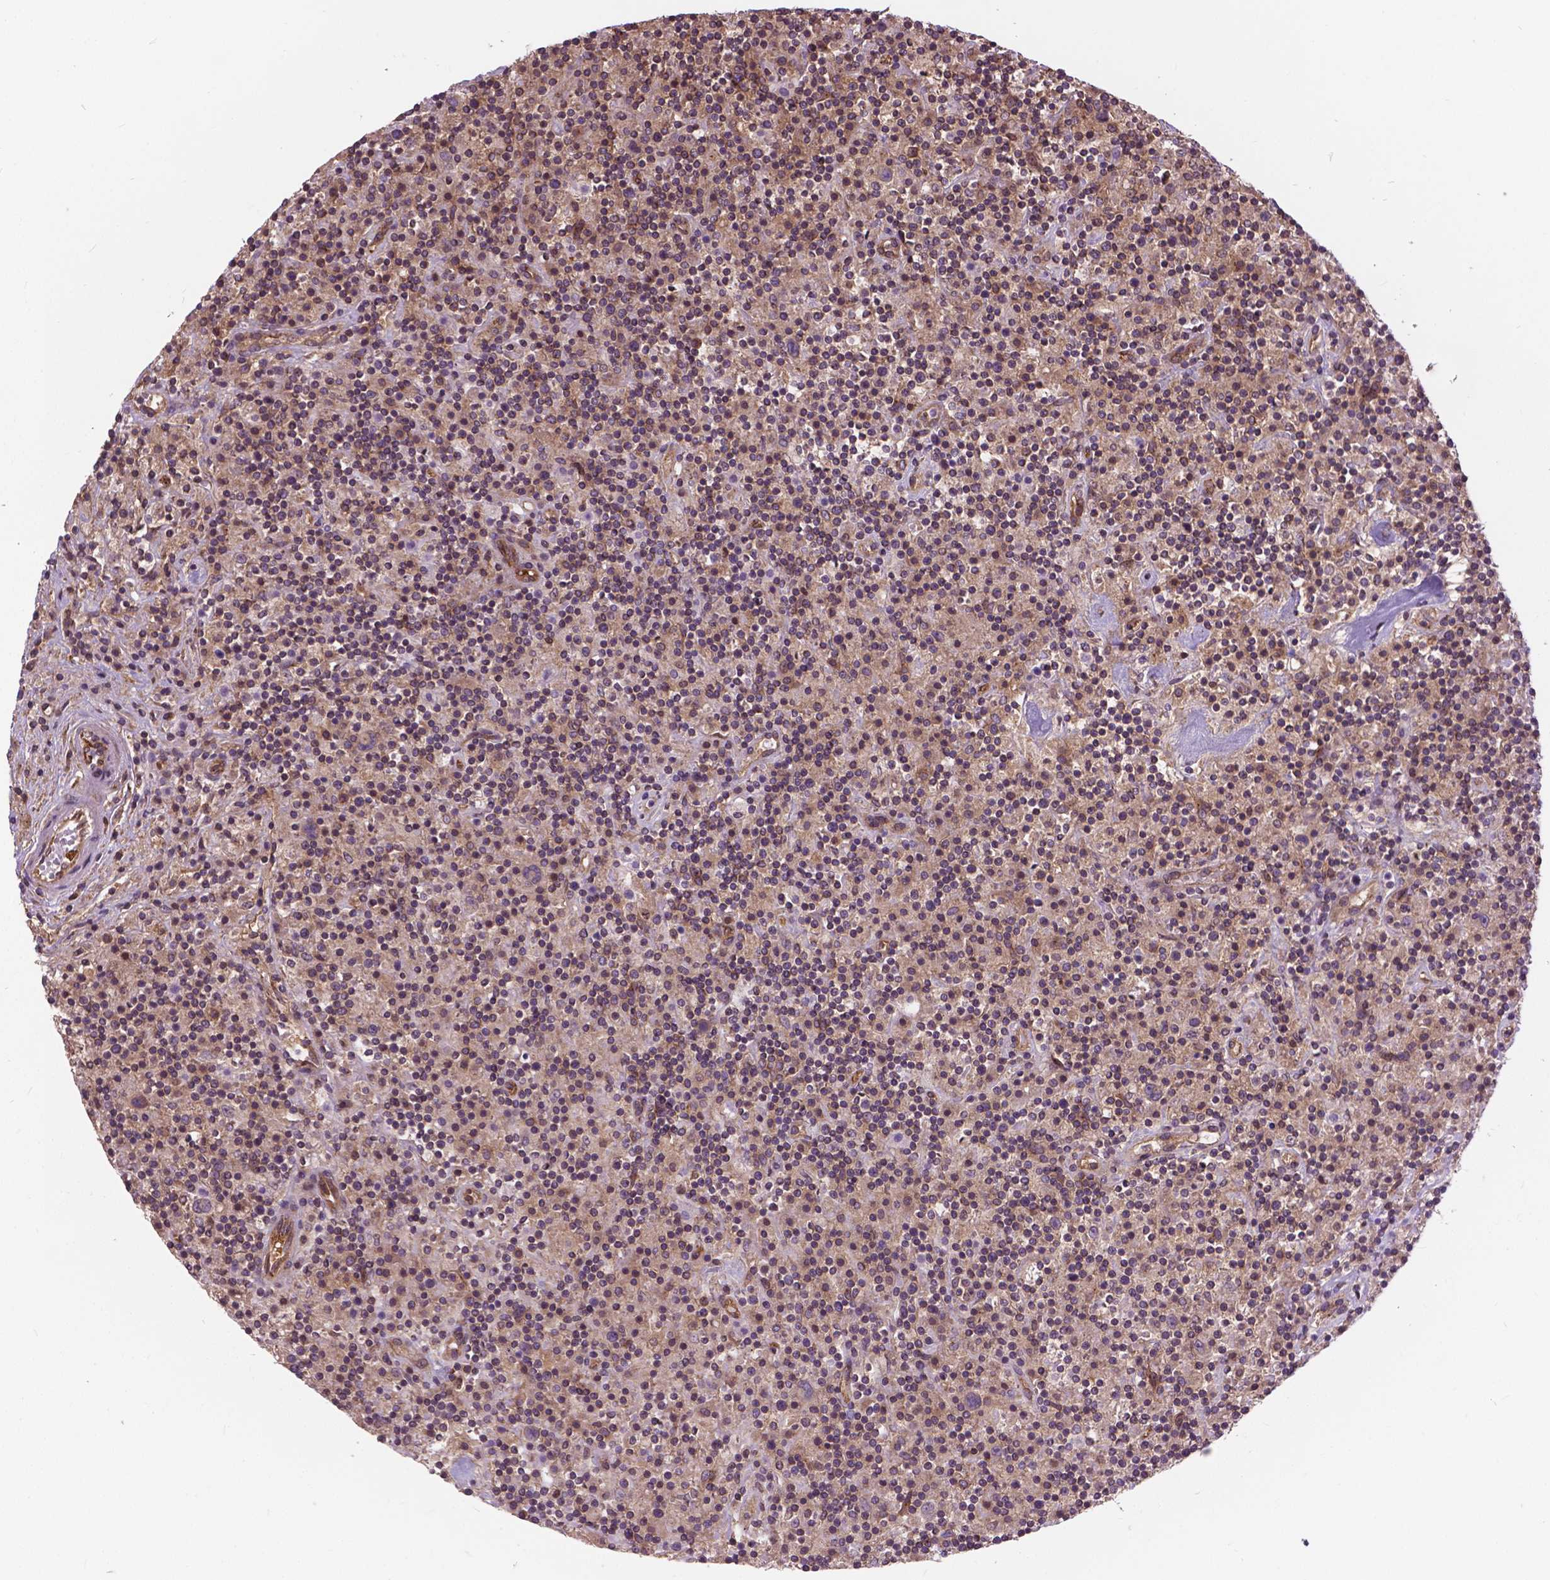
{"staining": {"intensity": "weak", "quantity": ">75%", "location": "cytoplasmic/membranous"}, "tissue": "lymphoma", "cell_type": "Tumor cells", "image_type": "cancer", "snomed": [{"axis": "morphology", "description": "Hodgkin's disease, NOS"}, {"axis": "topography", "description": "Lymph node"}], "caption": "Brown immunohistochemical staining in human Hodgkin's disease demonstrates weak cytoplasmic/membranous expression in about >75% of tumor cells.", "gene": "MZT1", "patient": {"sex": "male", "age": 70}}